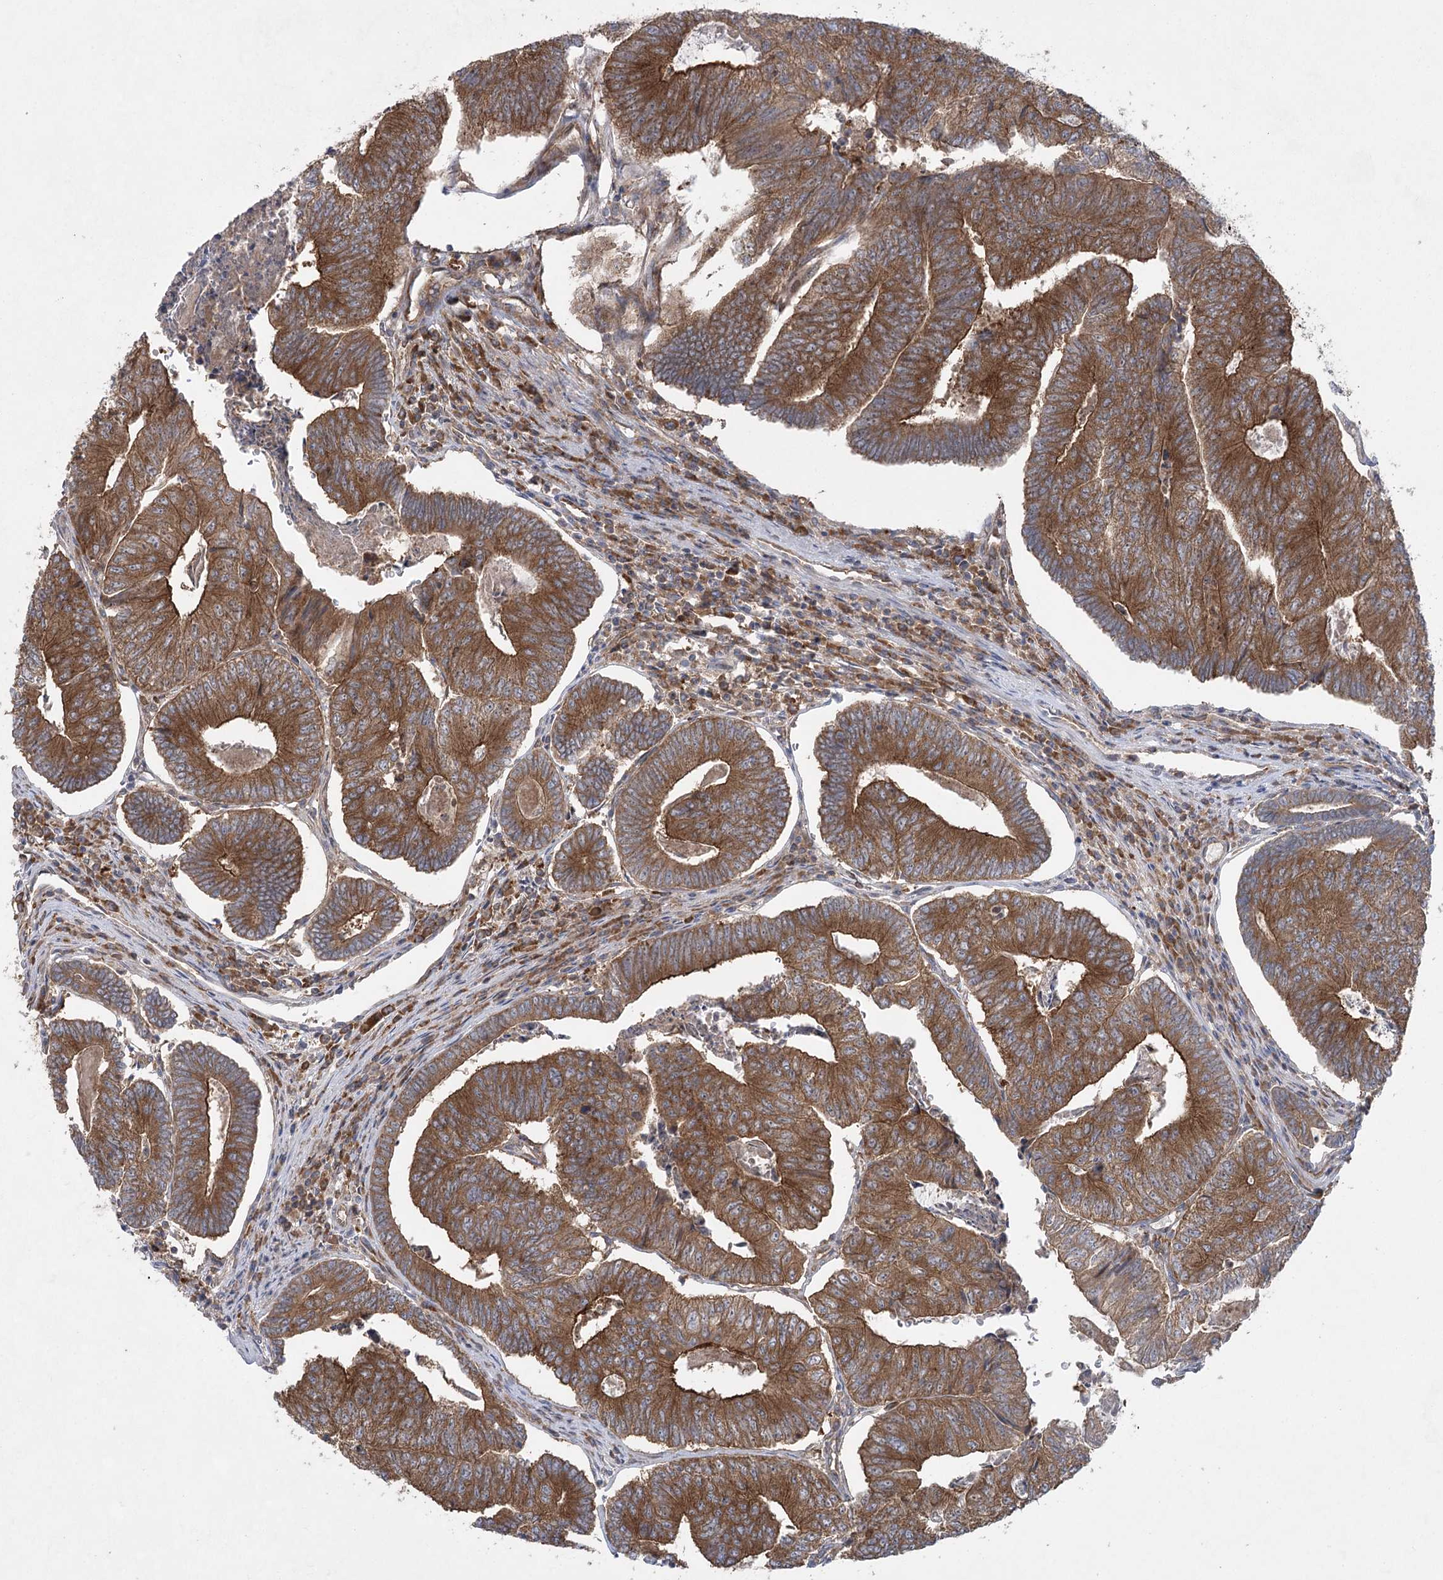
{"staining": {"intensity": "moderate", "quantity": ">75%", "location": "cytoplasmic/membranous"}, "tissue": "colorectal cancer", "cell_type": "Tumor cells", "image_type": "cancer", "snomed": [{"axis": "morphology", "description": "Adenocarcinoma, NOS"}, {"axis": "topography", "description": "Colon"}], "caption": "Adenocarcinoma (colorectal) stained with a brown dye displays moderate cytoplasmic/membranous positive positivity in about >75% of tumor cells.", "gene": "EIF3A", "patient": {"sex": "female", "age": 67}}